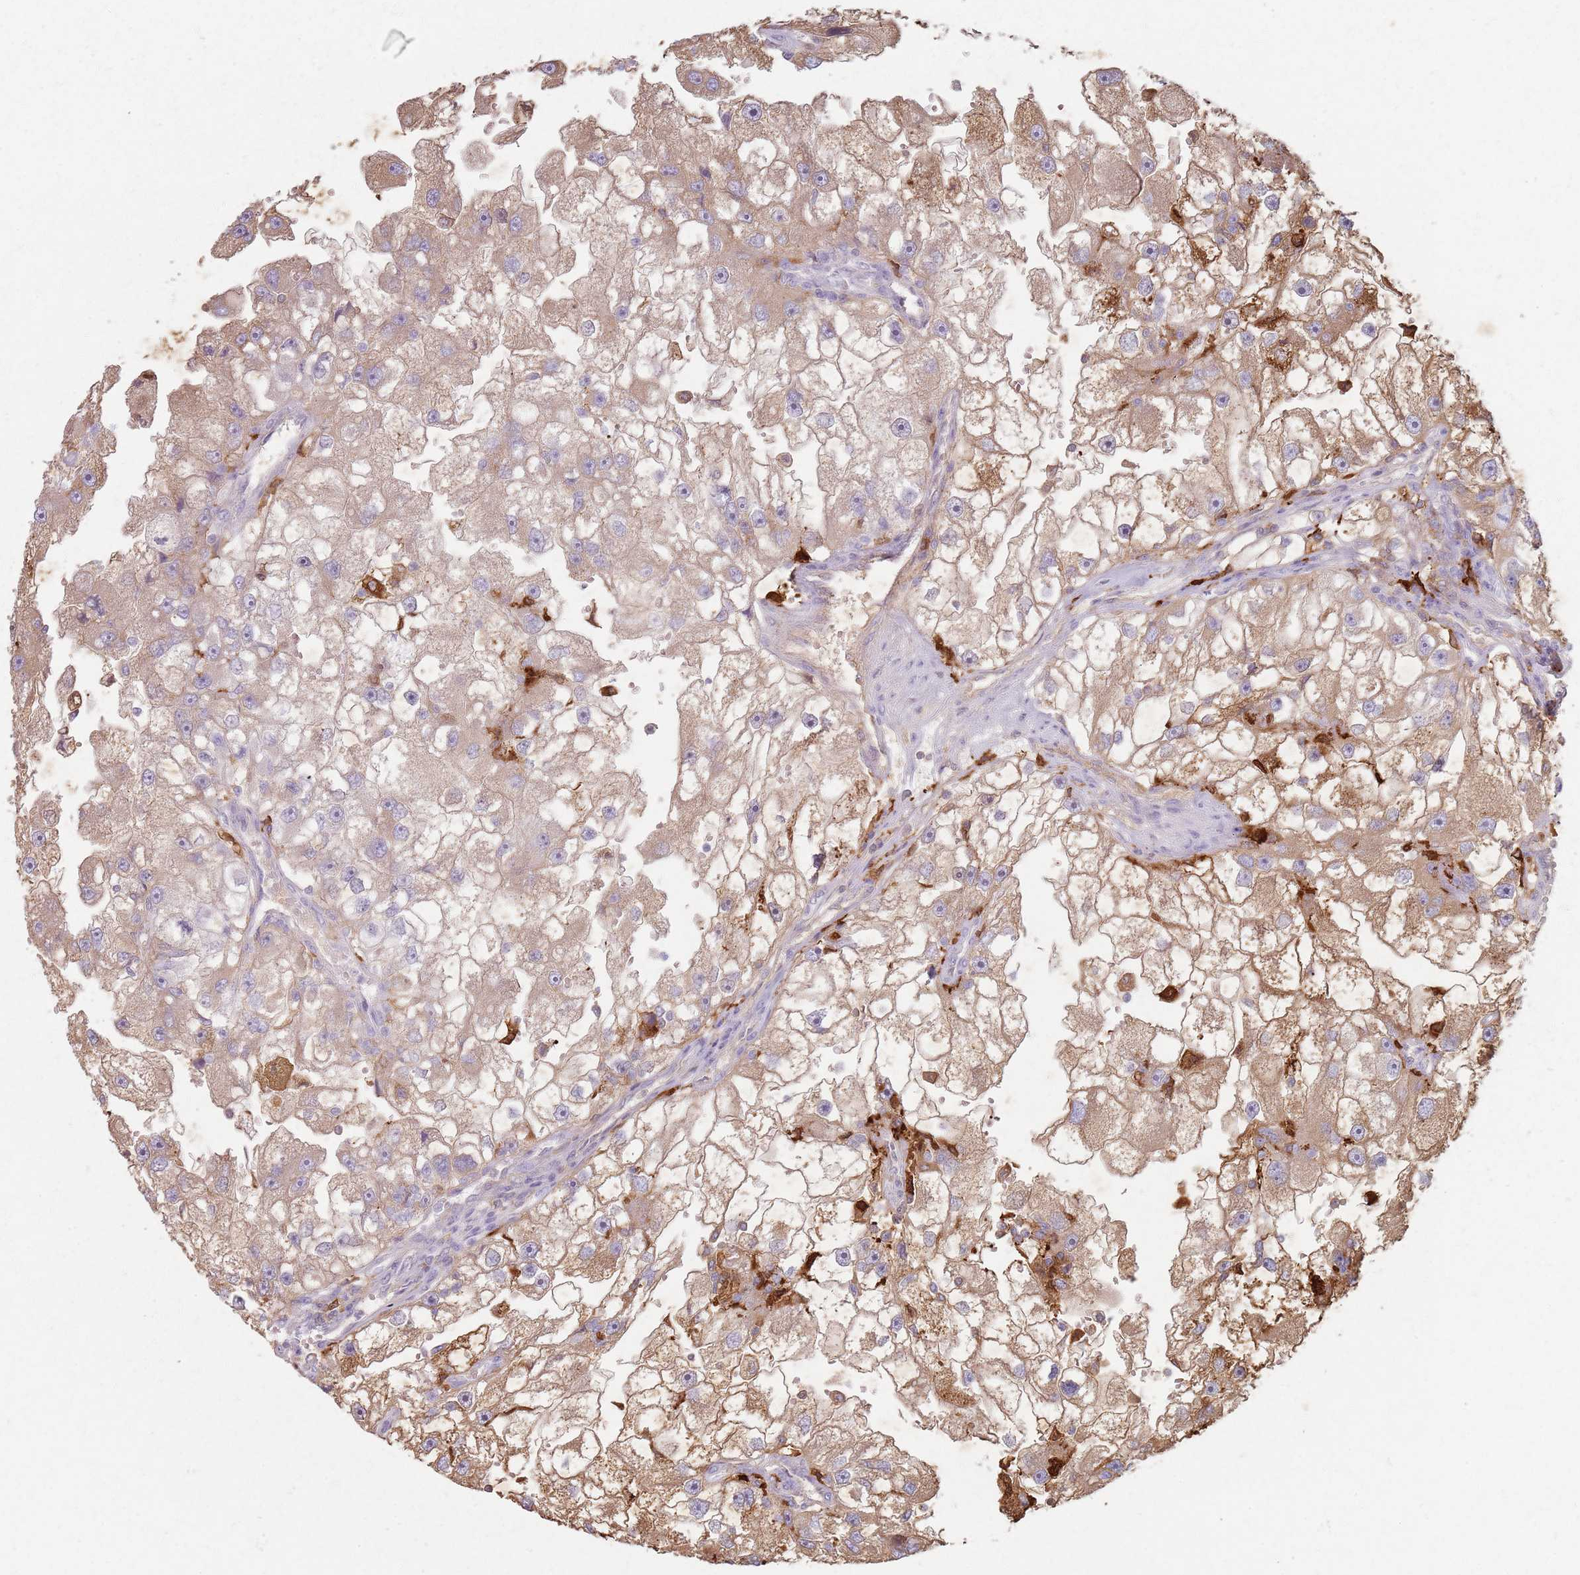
{"staining": {"intensity": "moderate", "quantity": ">75%", "location": "cytoplasmic/membranous"}, "tissue": "renal cancer", "cell_type": "Tumor cells", "image_type": "cancer", "snomed": [{"axis": "morphology", "description": "Adenocarcinoma, NOS"}, {"axis": "topography", "description": "Kidney"}], "caption": "An IHC image of neoplastic tissue is shown. Protein staining in brown shows moderate cytoplasmic/membranous positivity in renal cancer (adenocarcinoma) within tumor cells.", "gene": "GDPGP1", "patient": {"sex": "male", "age": 63}}